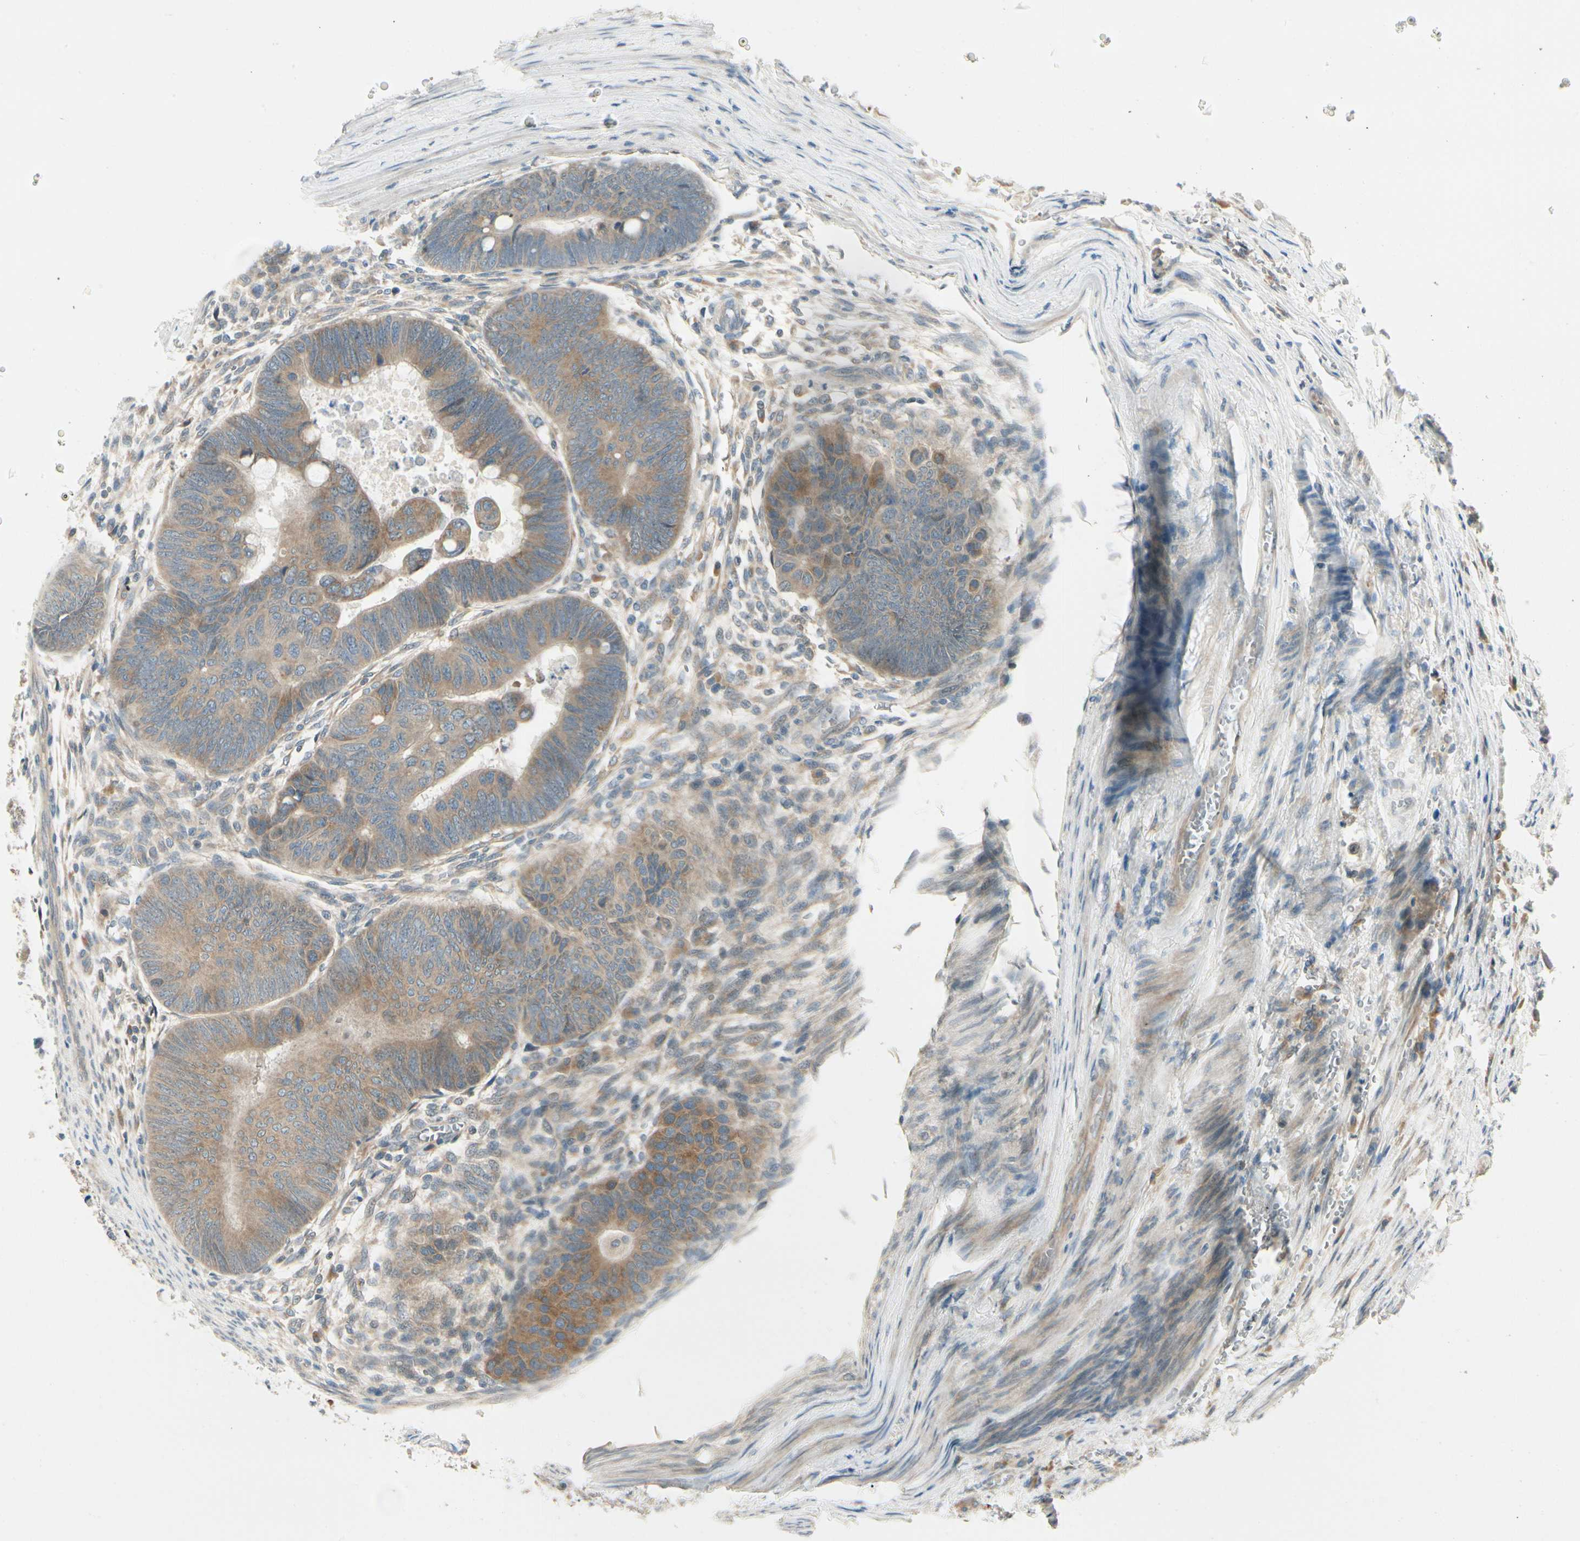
{"staining": {"intensity": "moderate", "quantity": ">75%", "location": "cytoplasmic/membranous"}, "tissue": "colorectal cancer", "cell_type": "Tumor cells", "image_type": "cancer", "snomed": [{"axis": "morphology", "description": "Normal tissue, NOS"}, {"axis": "morphology", "description": "Adenocarcinoma, NOS"}, {"axis": "topography", "description": "Rectum"}, {"axis": "topography", "description": "Peripheral nerve tissue"}], "caption": "Protein analysis of adenocarcinoma (colorectal) tissue shows moderate cytoplasmic/membranous expression in approximately >75% of tumor cells. The protein is shown in brown color, while the nuclei are stained blue.", "gene": "BNIP1", "patient": {"sex": "male", "age": 92}}